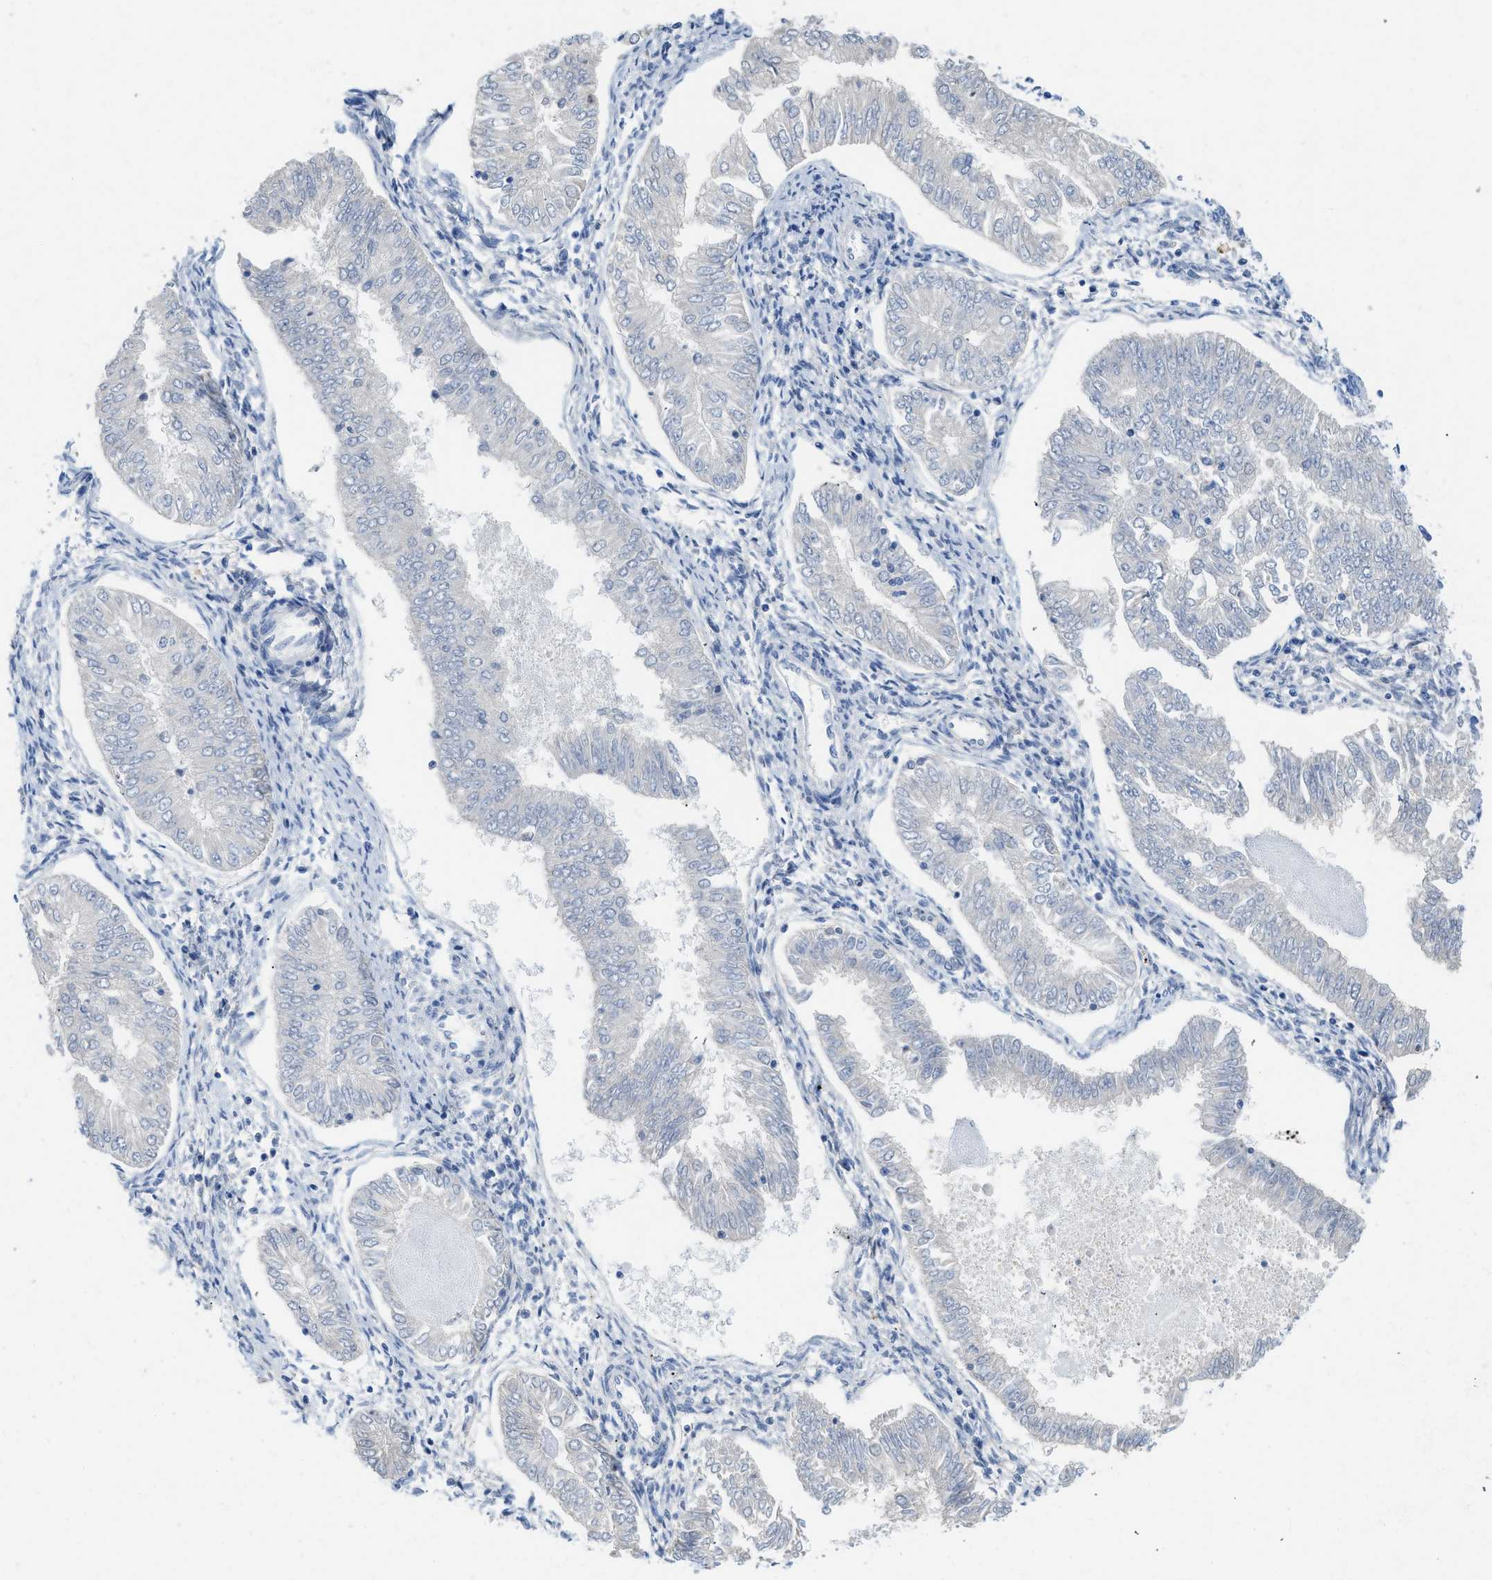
{"staining": {"intensity": "negative", "quantity": "none", "location": "none"}, "tissue": "endometrial cancer", "cell_type": "Tumor cells", "image_type": "cancer", "snomed": [{"axis": "morphology", "description": "Adenocarcinoma, NOS"}, {"axis": "topography", "description": "Endometrium"}], "caption": "IHC of human endometrial cancer (adenocarcinoma) shows no expression in tumor cells. The staining is performed using DAB brown chromogen with nuclei counter-stained in using hematoxylin.", "gene": "COL3A1", "patient": {"sex": "female", "age": 53}}